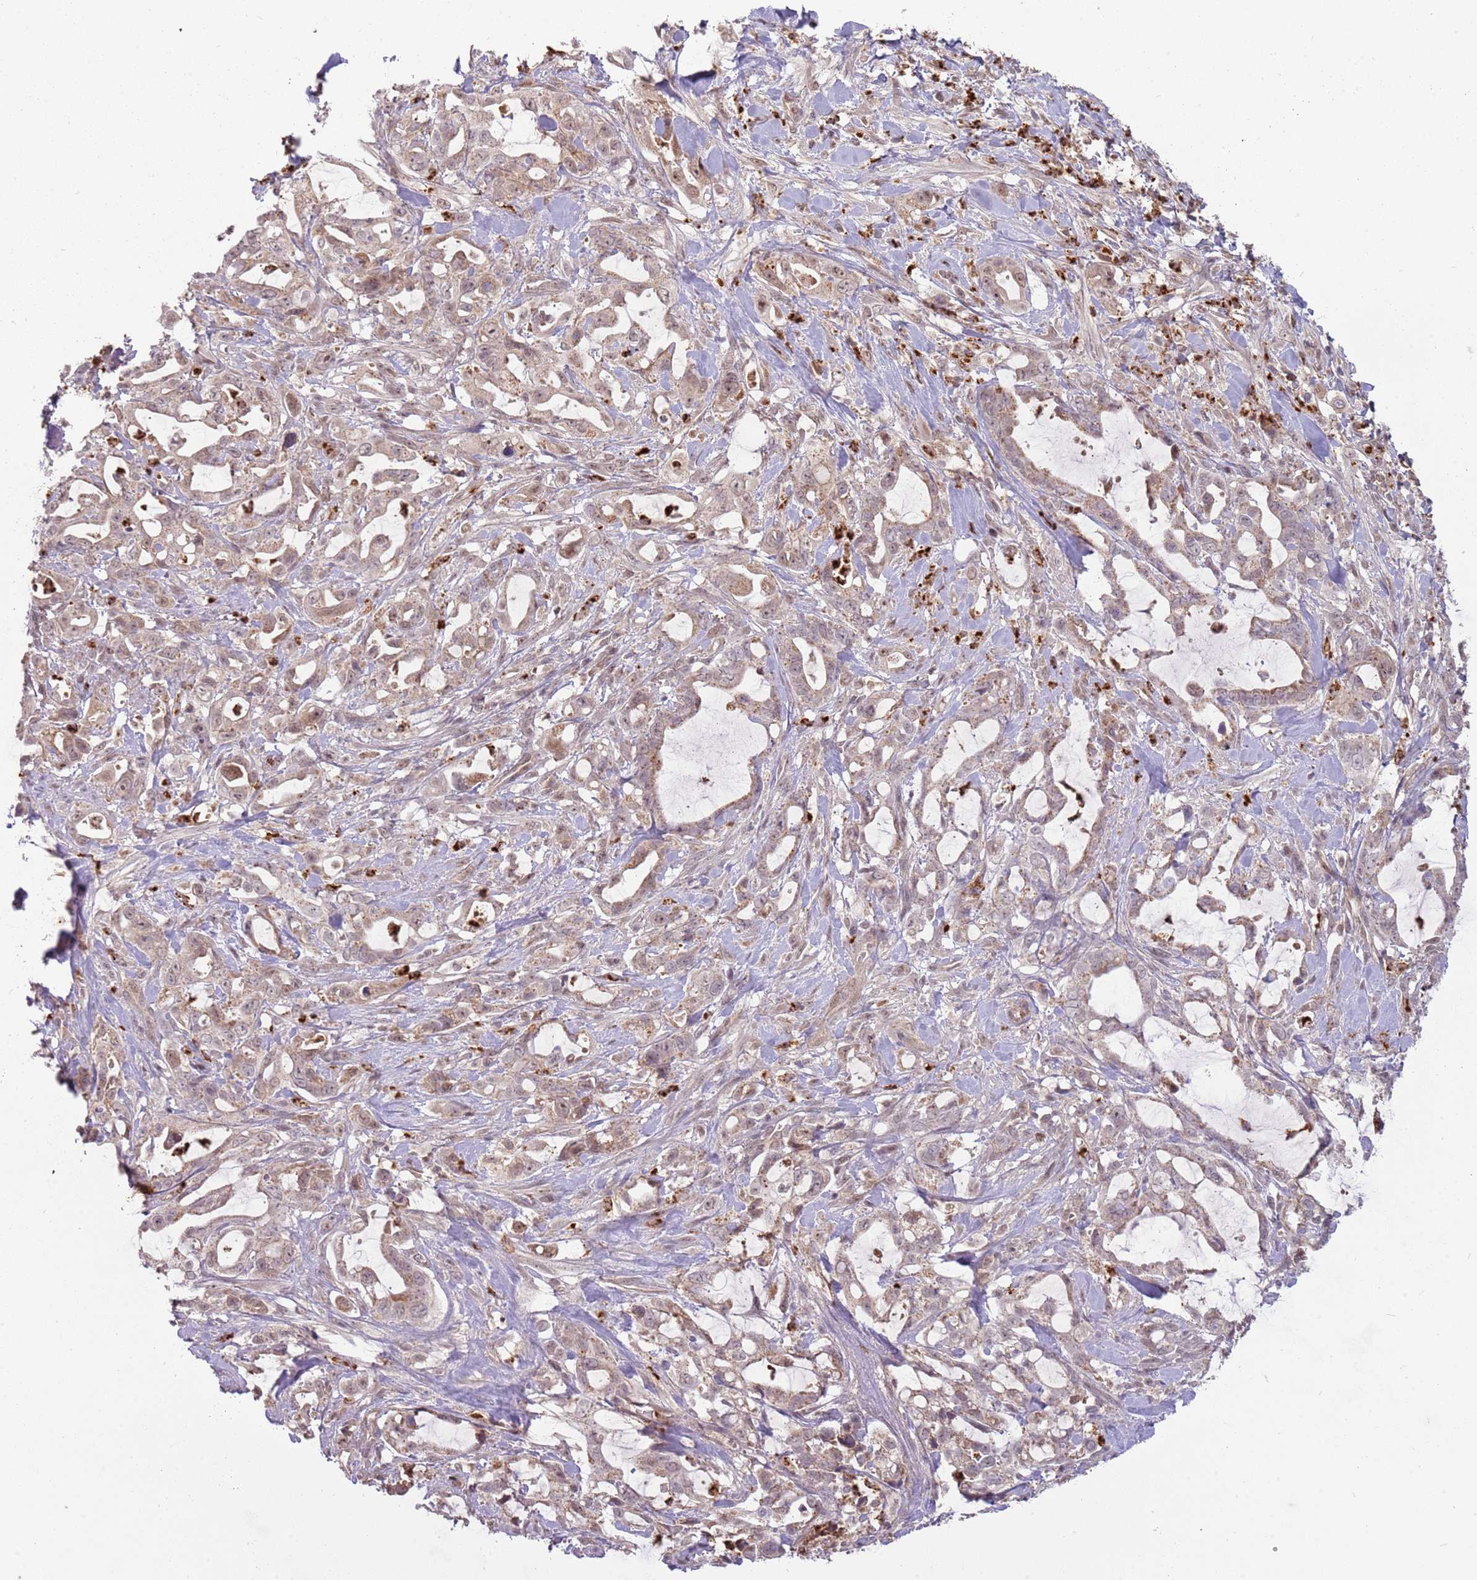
{"staining": {"intensity": "weak", "quantity": ">75%", "location": "cytoplasmic/membranous,nuclear"}, "tissue": "pancreatic cancer", "cell_type": "Tumor cells", "image_type": "cancer", "snomed": [{"axis": "morphology", "description": "Adenocarcinoma, NOS"}, {"axis": "topography", "description": "Pancreas"}], "caption": "Human pancreatic cancer stained for a protein (brown) shows weak cytoplasmic/membranous and nuclear positive expression in about >75% of tumor cells.", "gene": "NBPF6", "patient": {"sex": "female", "age": 61}}